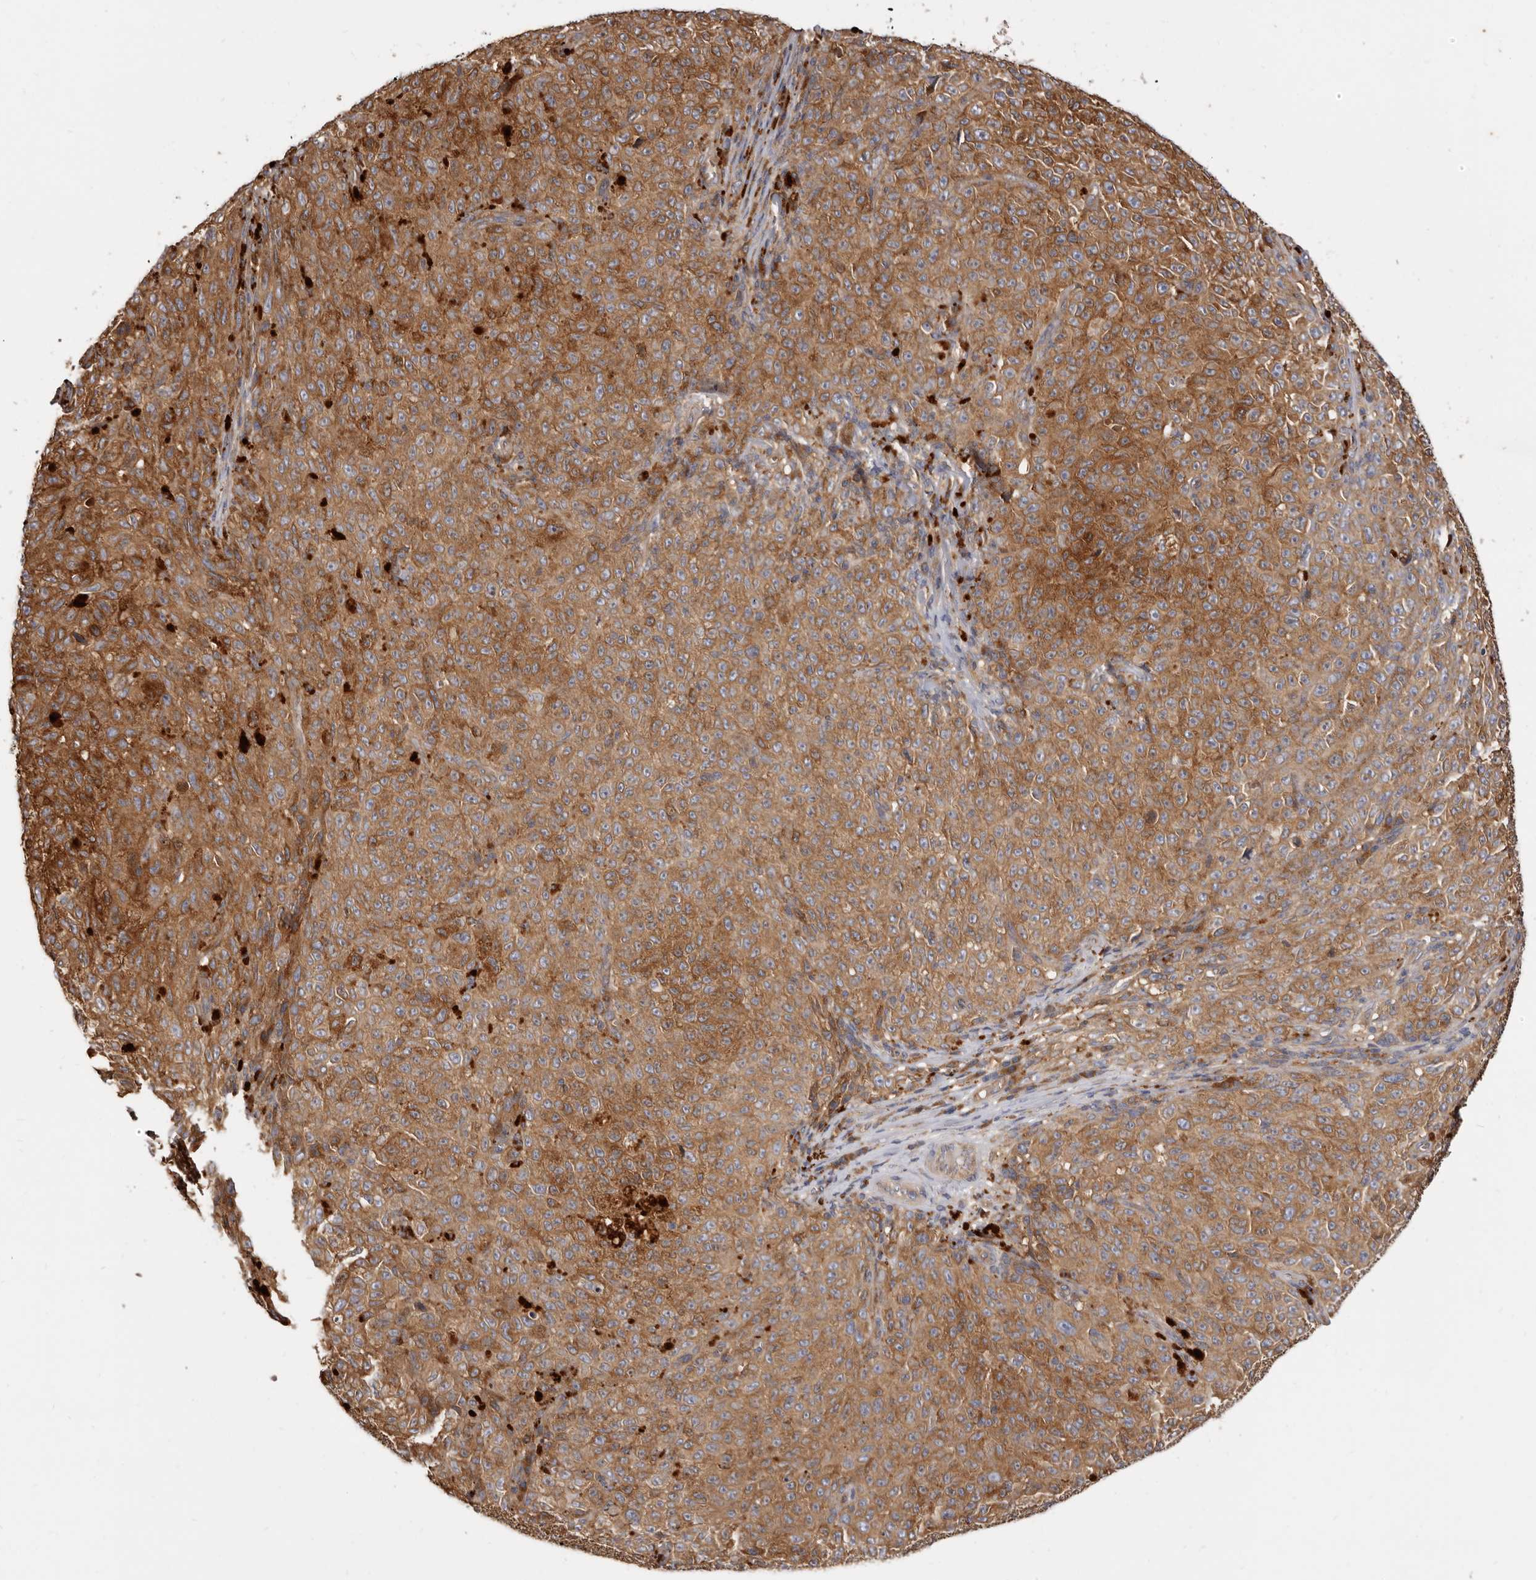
{"staining": {"intensity": "moderate", "quantity": ">75%", "location": "cytoplasmic/membranous"}, "tissue": "melanoma", "cell_type": "Tumor cells", "image_type": "cancer", "snomed": [{"axis": "morphology", "description": "Malignant melanoma, NOS"}, {"axis": "topography", "description": "Skin"}], "caption": "Malignant melanoma tissue exhibits moderate cytoplasmic/membranous positivity in approximately >75% of tumor cells", "gene": "ADAMTS20", "patient": {"sex": "female", "age": 82}}